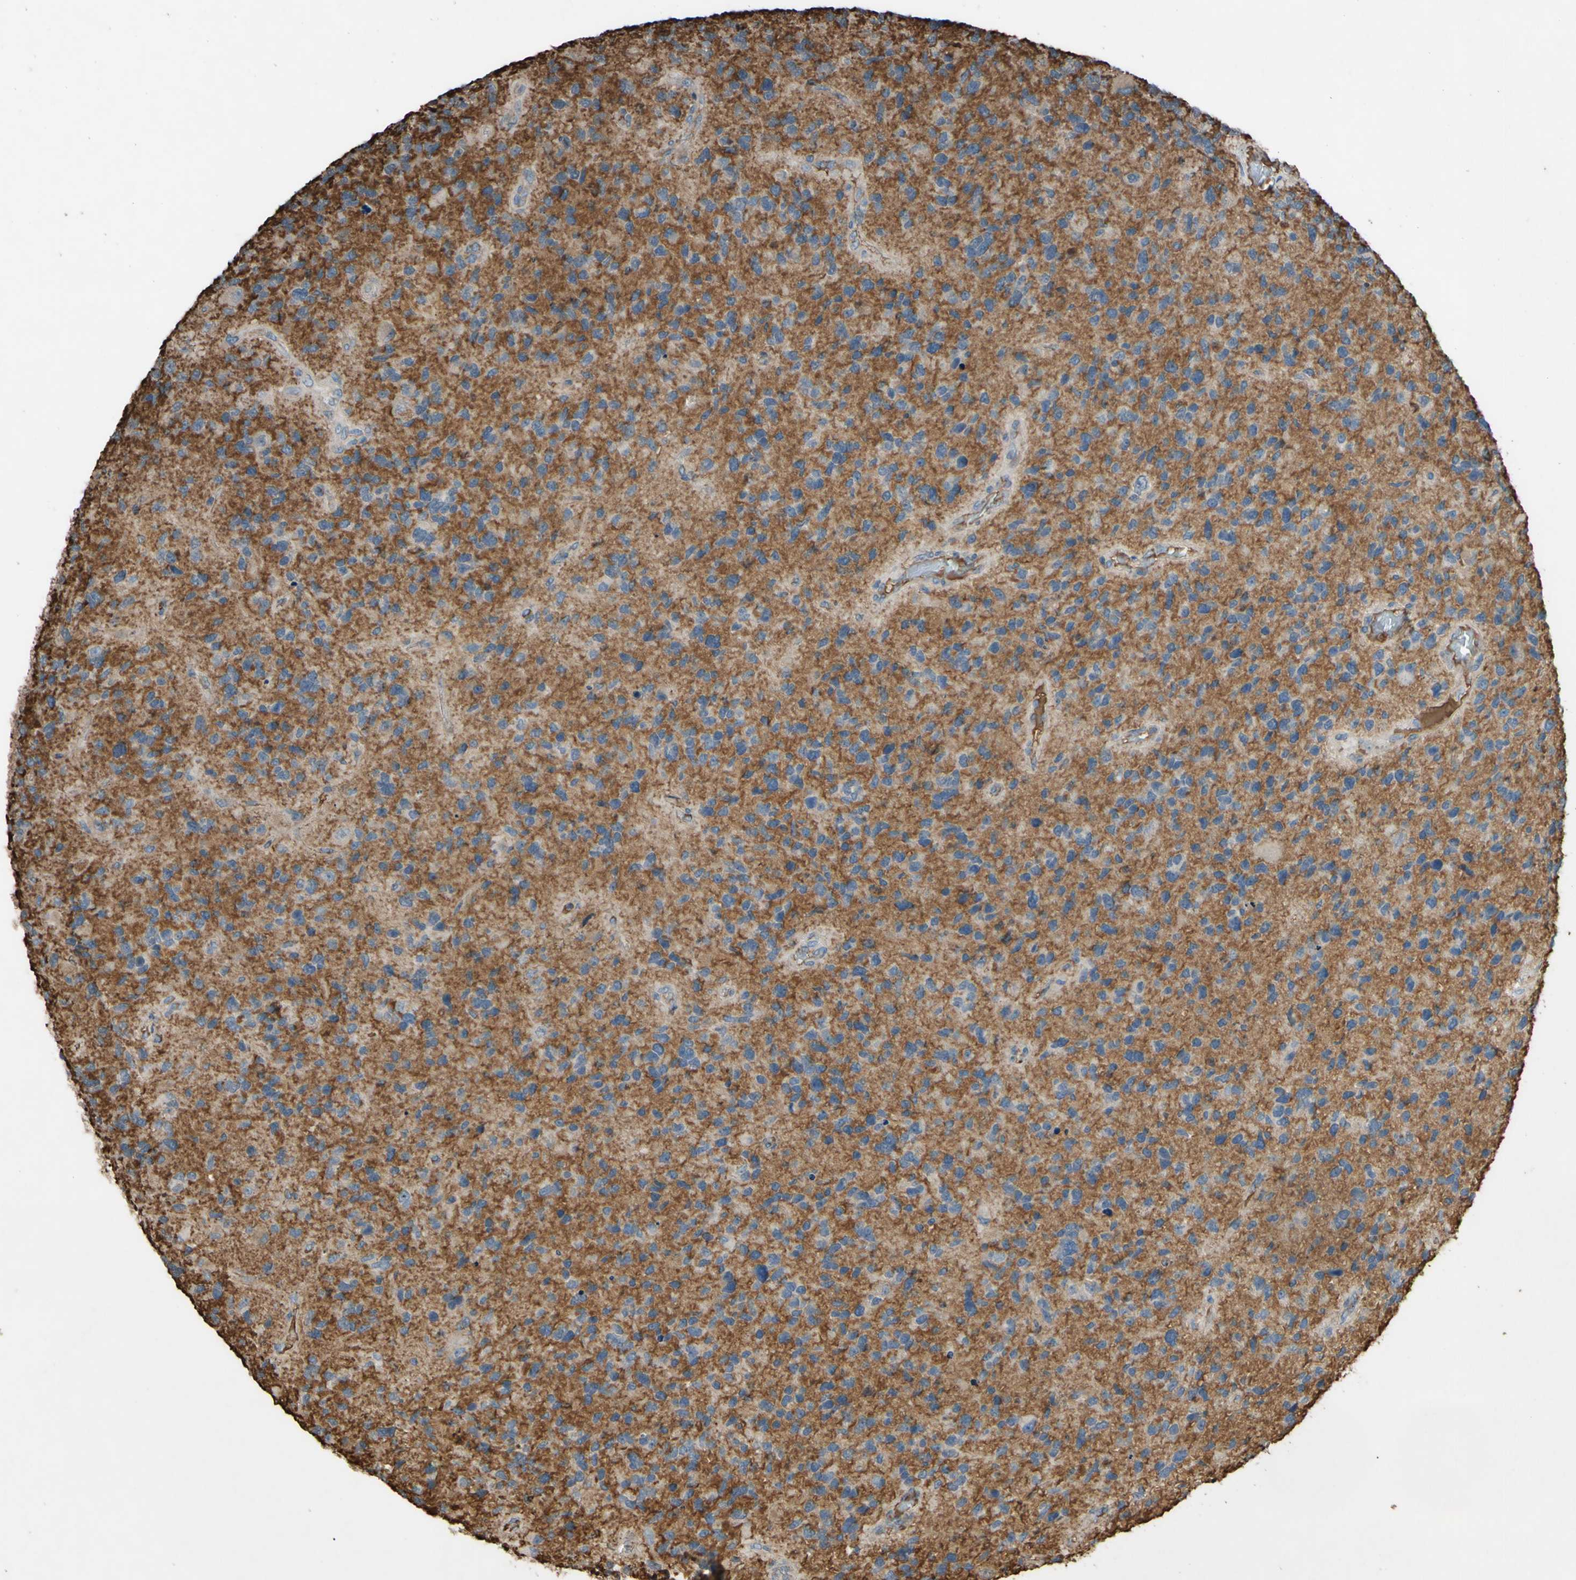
{"staining": {"intensity": "weak", "quantity": ">75%", "location": "cytoplasmic/membranous"}, "tissue": "glioma", "cell_type": "Tumor cells", "image_type": "cancer", "snomed": [{"axis": "morphology", "description": "Glioma, malignant, High grade"}, {"axis": "topography", "description": "Brain"}], "caption": "A low amount of weak cytoplasmic/membranous positivity is seen in about >75% of tumor cells in high-grade glioma (malignant) tissue. (brown staining indicates protein expression, while blue staining denotes nuclei).", "gene": "PTGDS", "patient": {"sex": "female", "age": 58}}